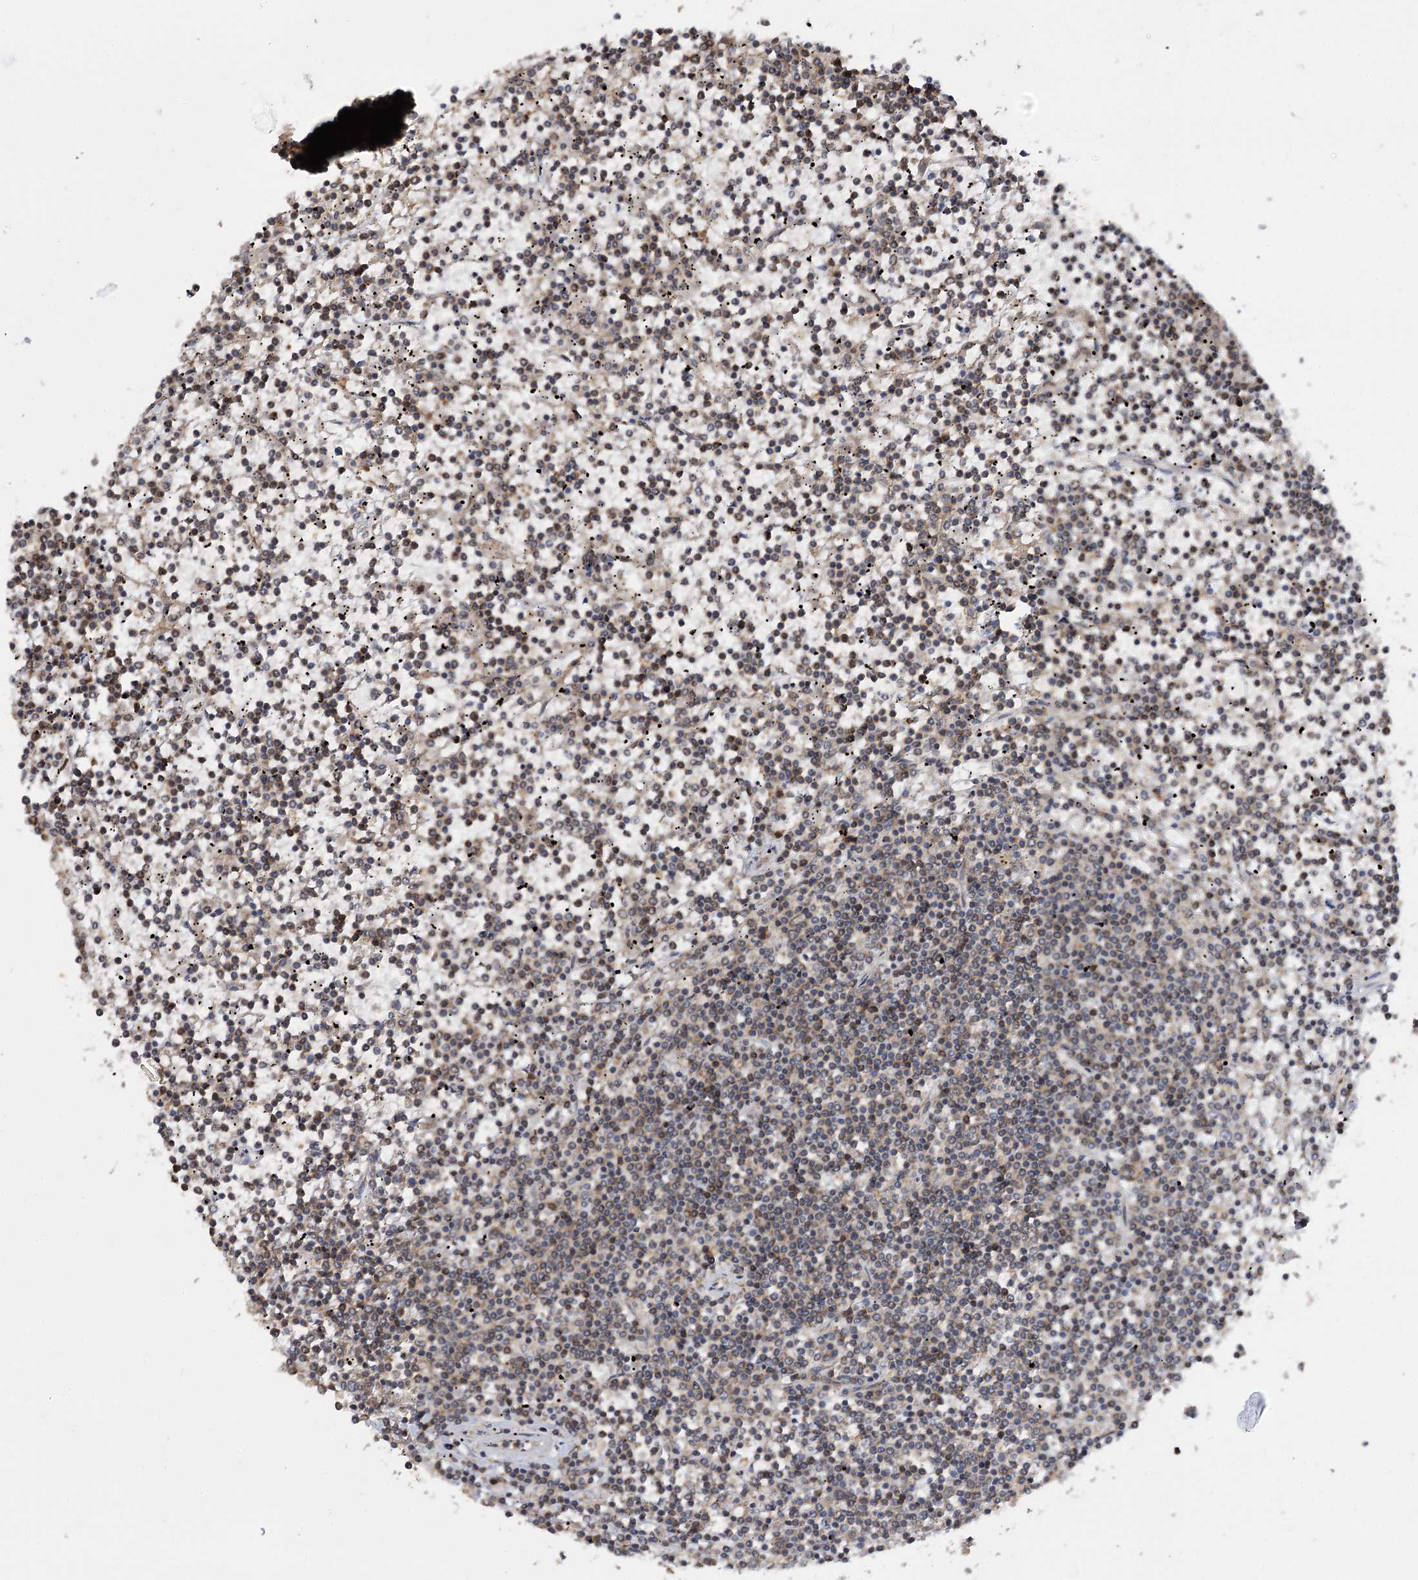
{"staining": {"intensity": "weak", "quantity": "25%-75%", "location": "cytoplasmic/membranous,nuclear"}, "tissue": "lymphoma", "cell_type": "Tumor cells", "image_type": "cancer", "snomed": [{"axis": "morphology", "description": "Malignant lymphoma, non-Hodgkin's type, Low grade"}, {"axis": "topography", "description": "Spleen"}], "caption": "High-magnification brightfield microscopy of lymphoma stained with DAB (brown) and counterstained with hematoxylin (blue). tumor cells exhibit weak cytoplasmic/membranous and nuclear expression is seen in about25%-75% of cells. (brown staining indicates protein expression, while blue staining denotes nuclei).", "gene": "FAM53B", "patient": {"sex": "female", "age": 19}}